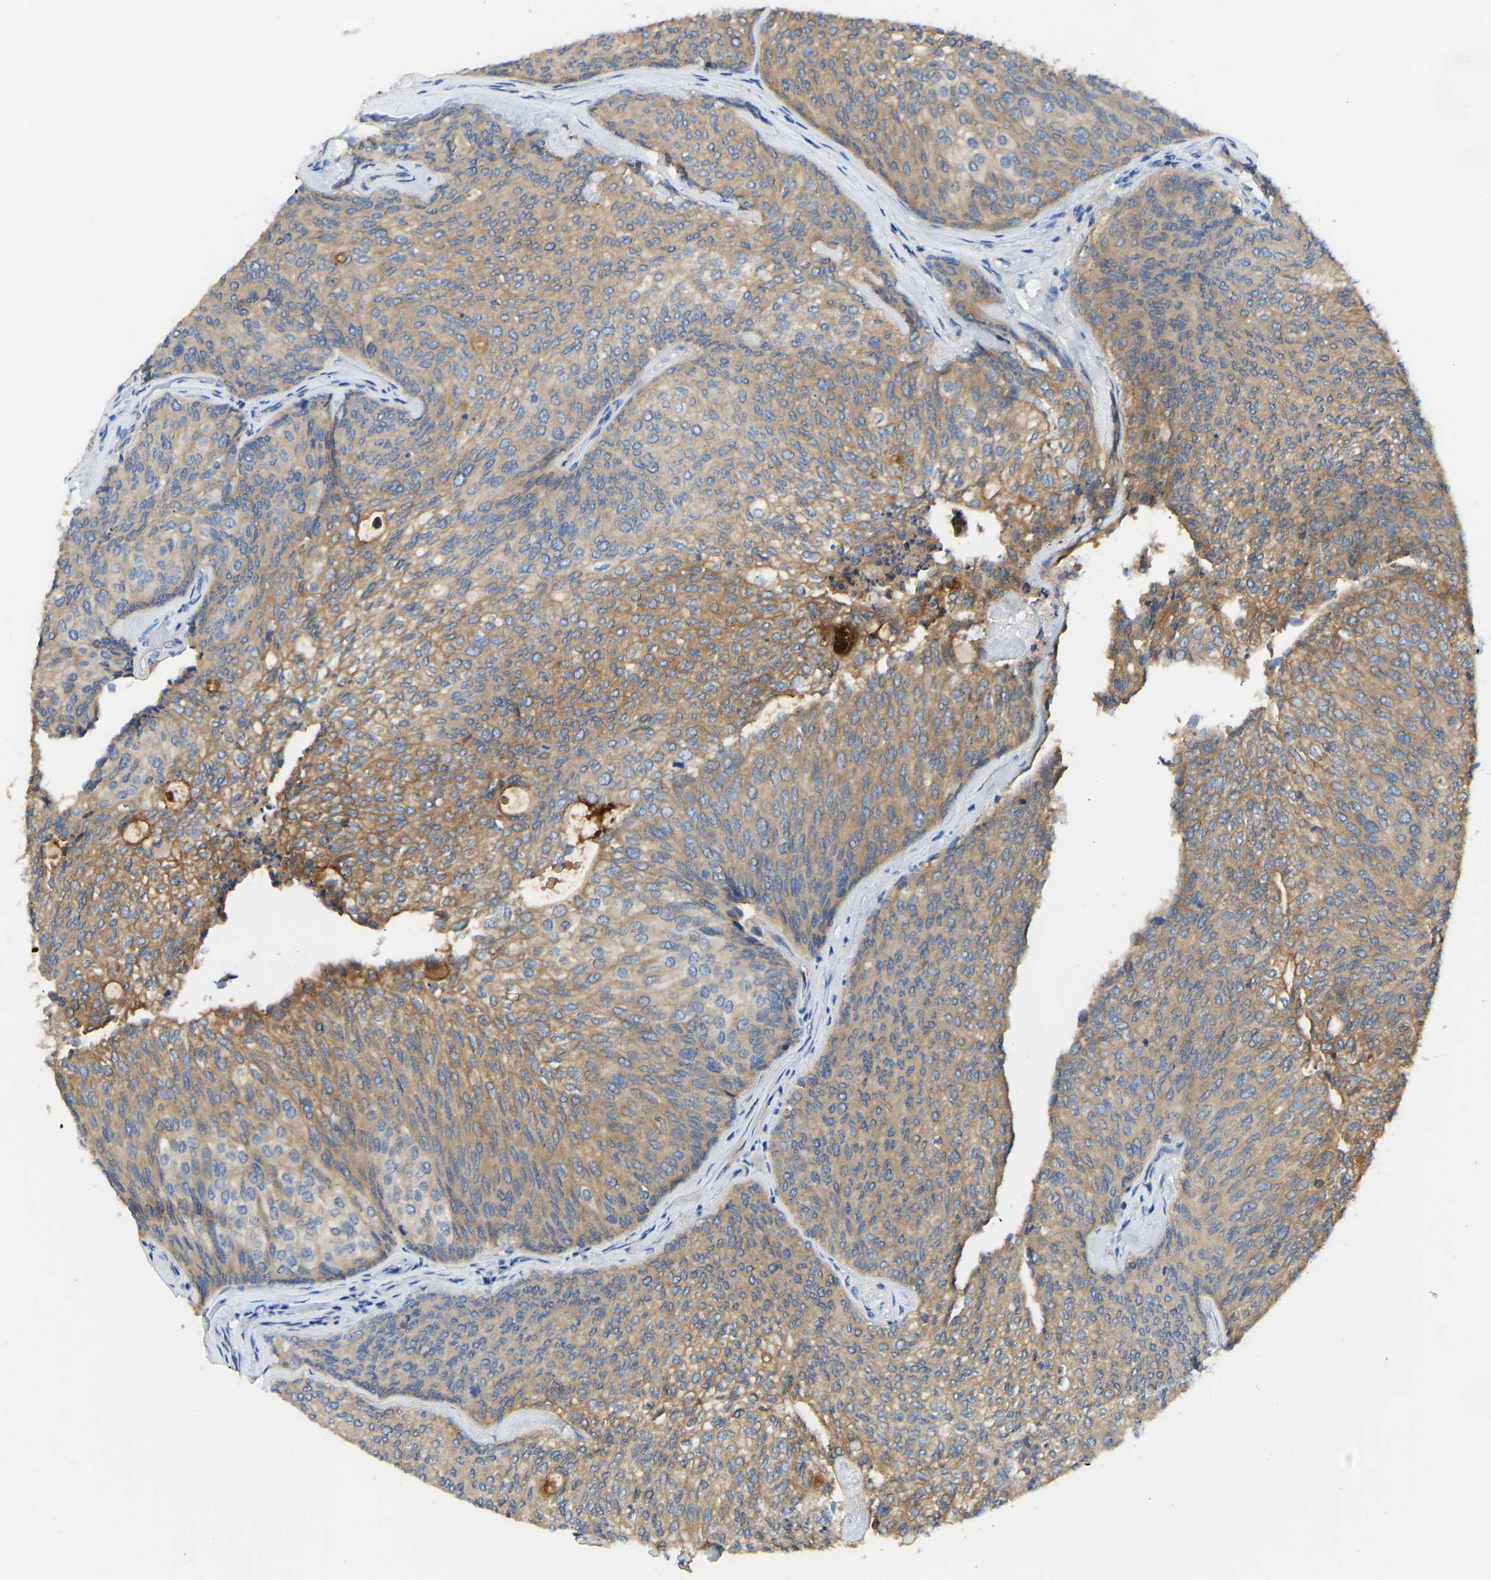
{"staining": {"intensity": "moderate", "quantity": ">75%", "location": "cytoplasmic/membranous"}, "tissue": "urothelial cancer", "cell_type": "Tumor cells", "image_type": "cancer", "snomed": [{"axis": "morphology", "description": "Urothelial carcinoma, Low grade"}, {"axis": "topography", "description": "Urinary bladder"}], "caption": "This is a micrograph of immunohistochemistry staining of urothelial cancer, which shows moderate positivity in the cytoplasmic/membranous of tumor cells.", "gene": "PPP3CA", "patient": {"sex": "female", "age": 79}}